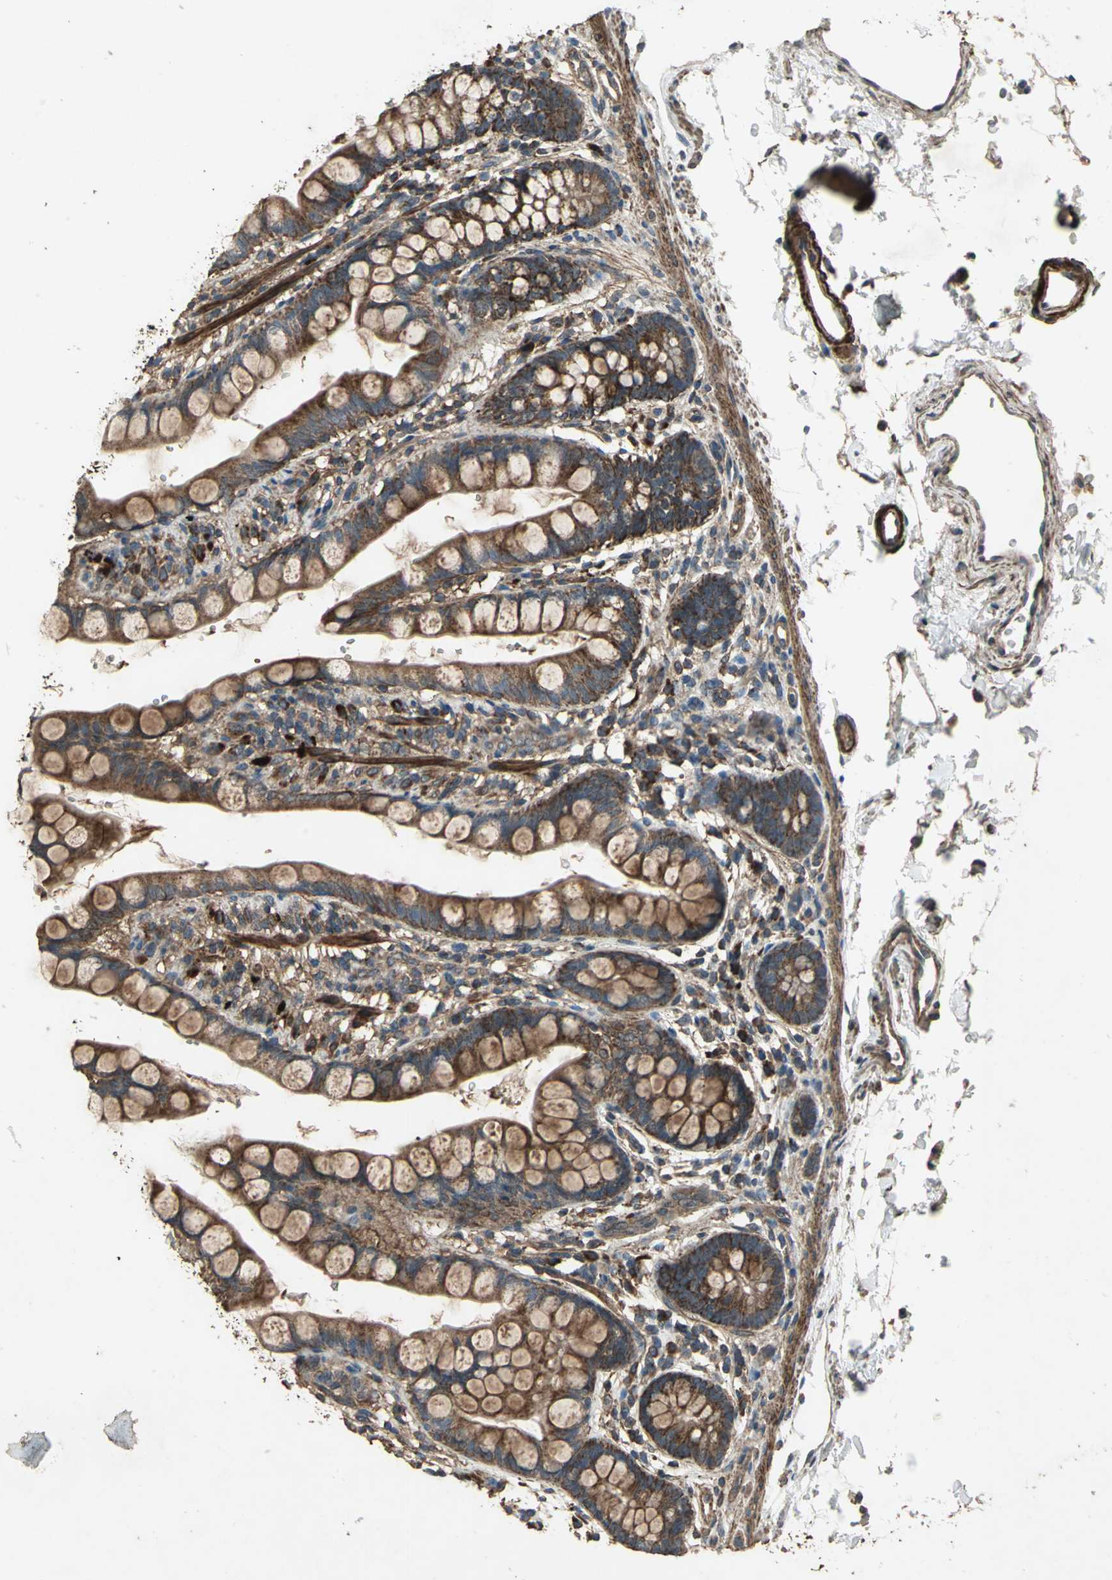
{"staining": {"intensity": "strong", "quantity": ">75%", "location": "cytoplasmic/membranous"}, "tissue": "small intestine", "cell_type": "Glandular cells", "image_type": "normal", "snomed": [{"axis": "morphology", "description": "Normal tissue, NOS"}, {"axis": "topography", "description": "Small intestine"}], "caption": "Brown immunohistochemical staining in benign human small intestine exhibits strong cytoplasmic/membranous positivity in approximately >75% of glandular cells.", "gene": "POLRMT", "patient": {"sex": "female", "age": 58}}